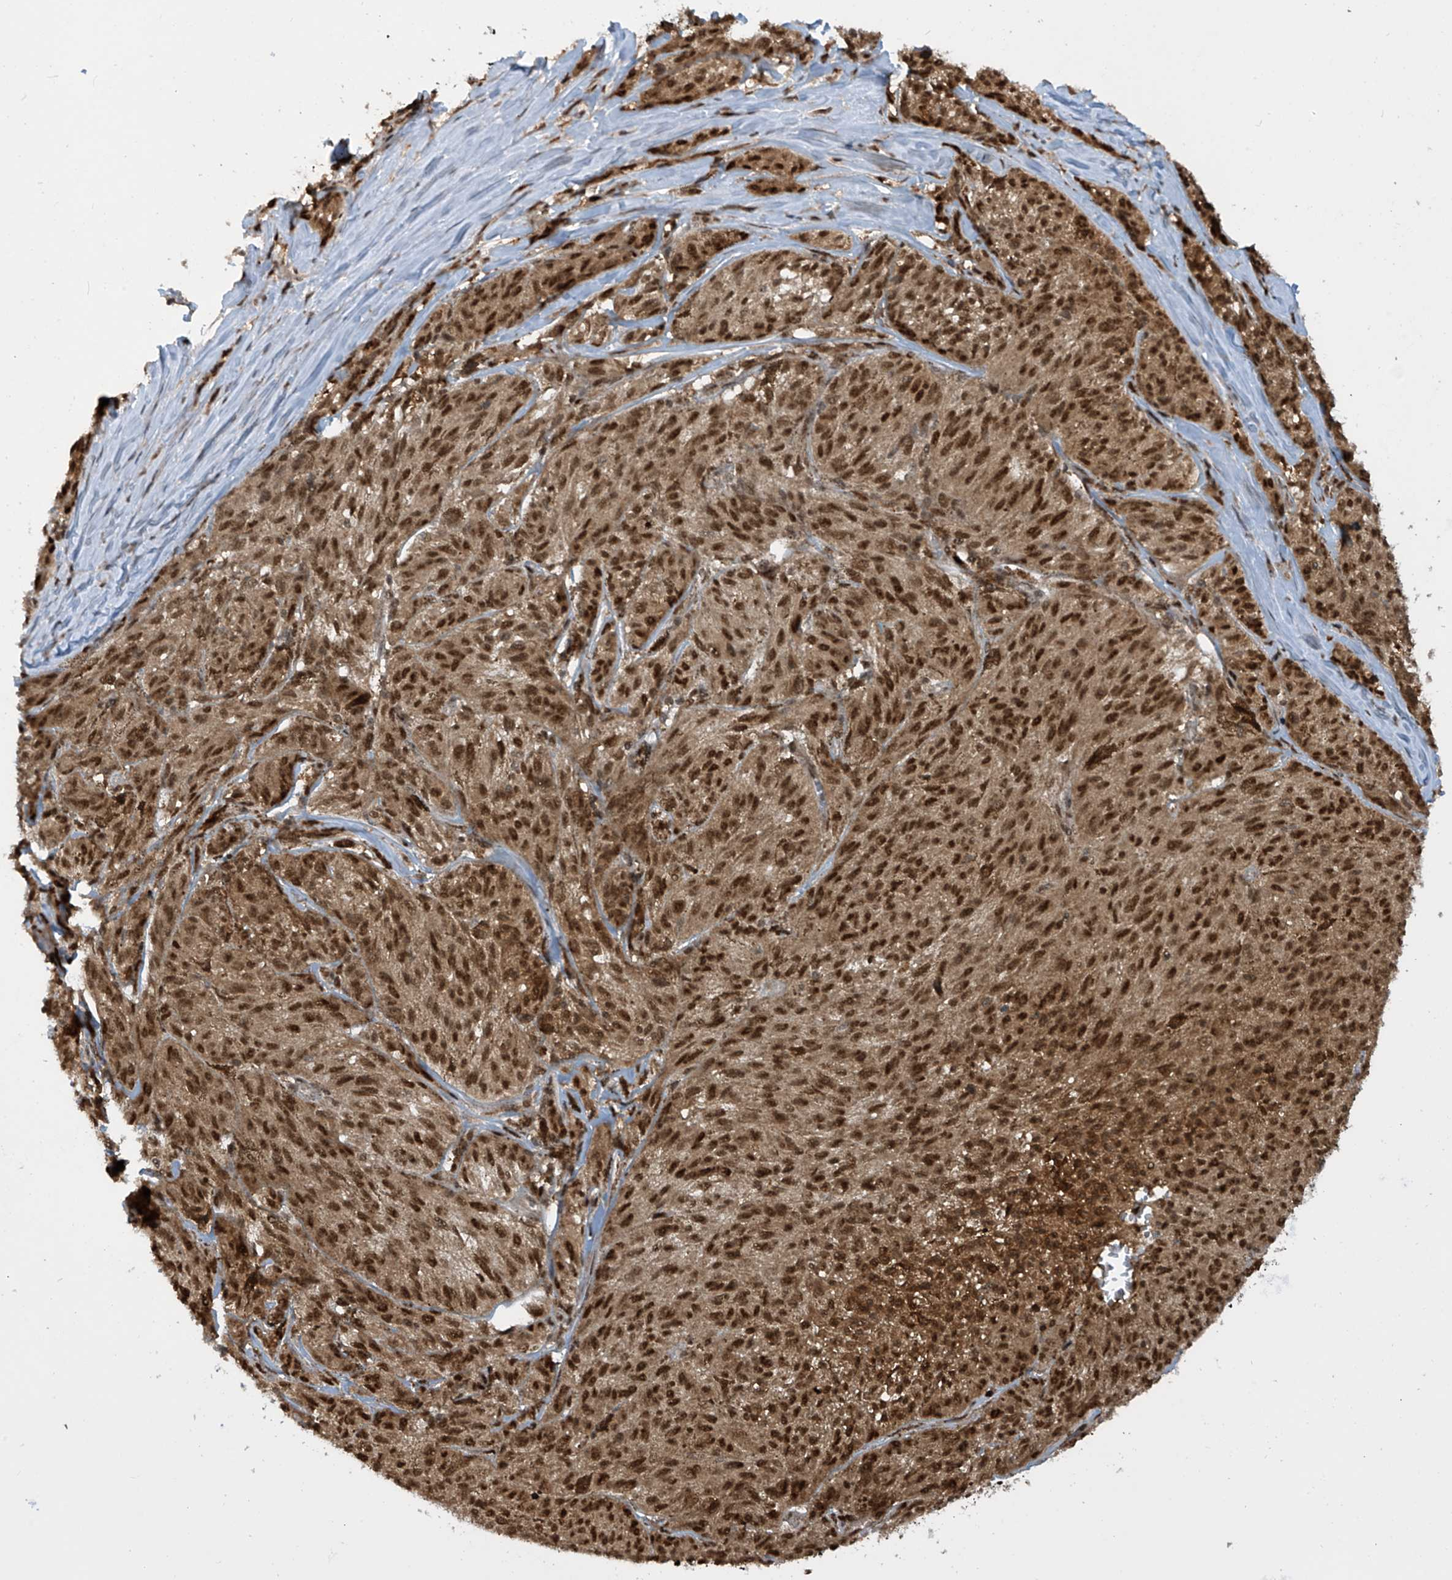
{"staining": {"intensity": "strong", "quantity": ">75%", "location": "cytoplasmic/membranous,nuclear"}, "tissue": "melanoma", "cell_type": "Tumor cells", "image_type": "cancer", "snomed": [{"axis": "morphology", "description": "Malignant melanoma, NOS"}, {"axis": "topography", "description": "Skin"}], "caption": "Protein staining shows strong cytoplasmic/membranous and nuclear expression in approximately >75% of tumor cells in malignant melanoma.", "gene": "LAGE3", "patient": {"sex": "female", "age": 72}}